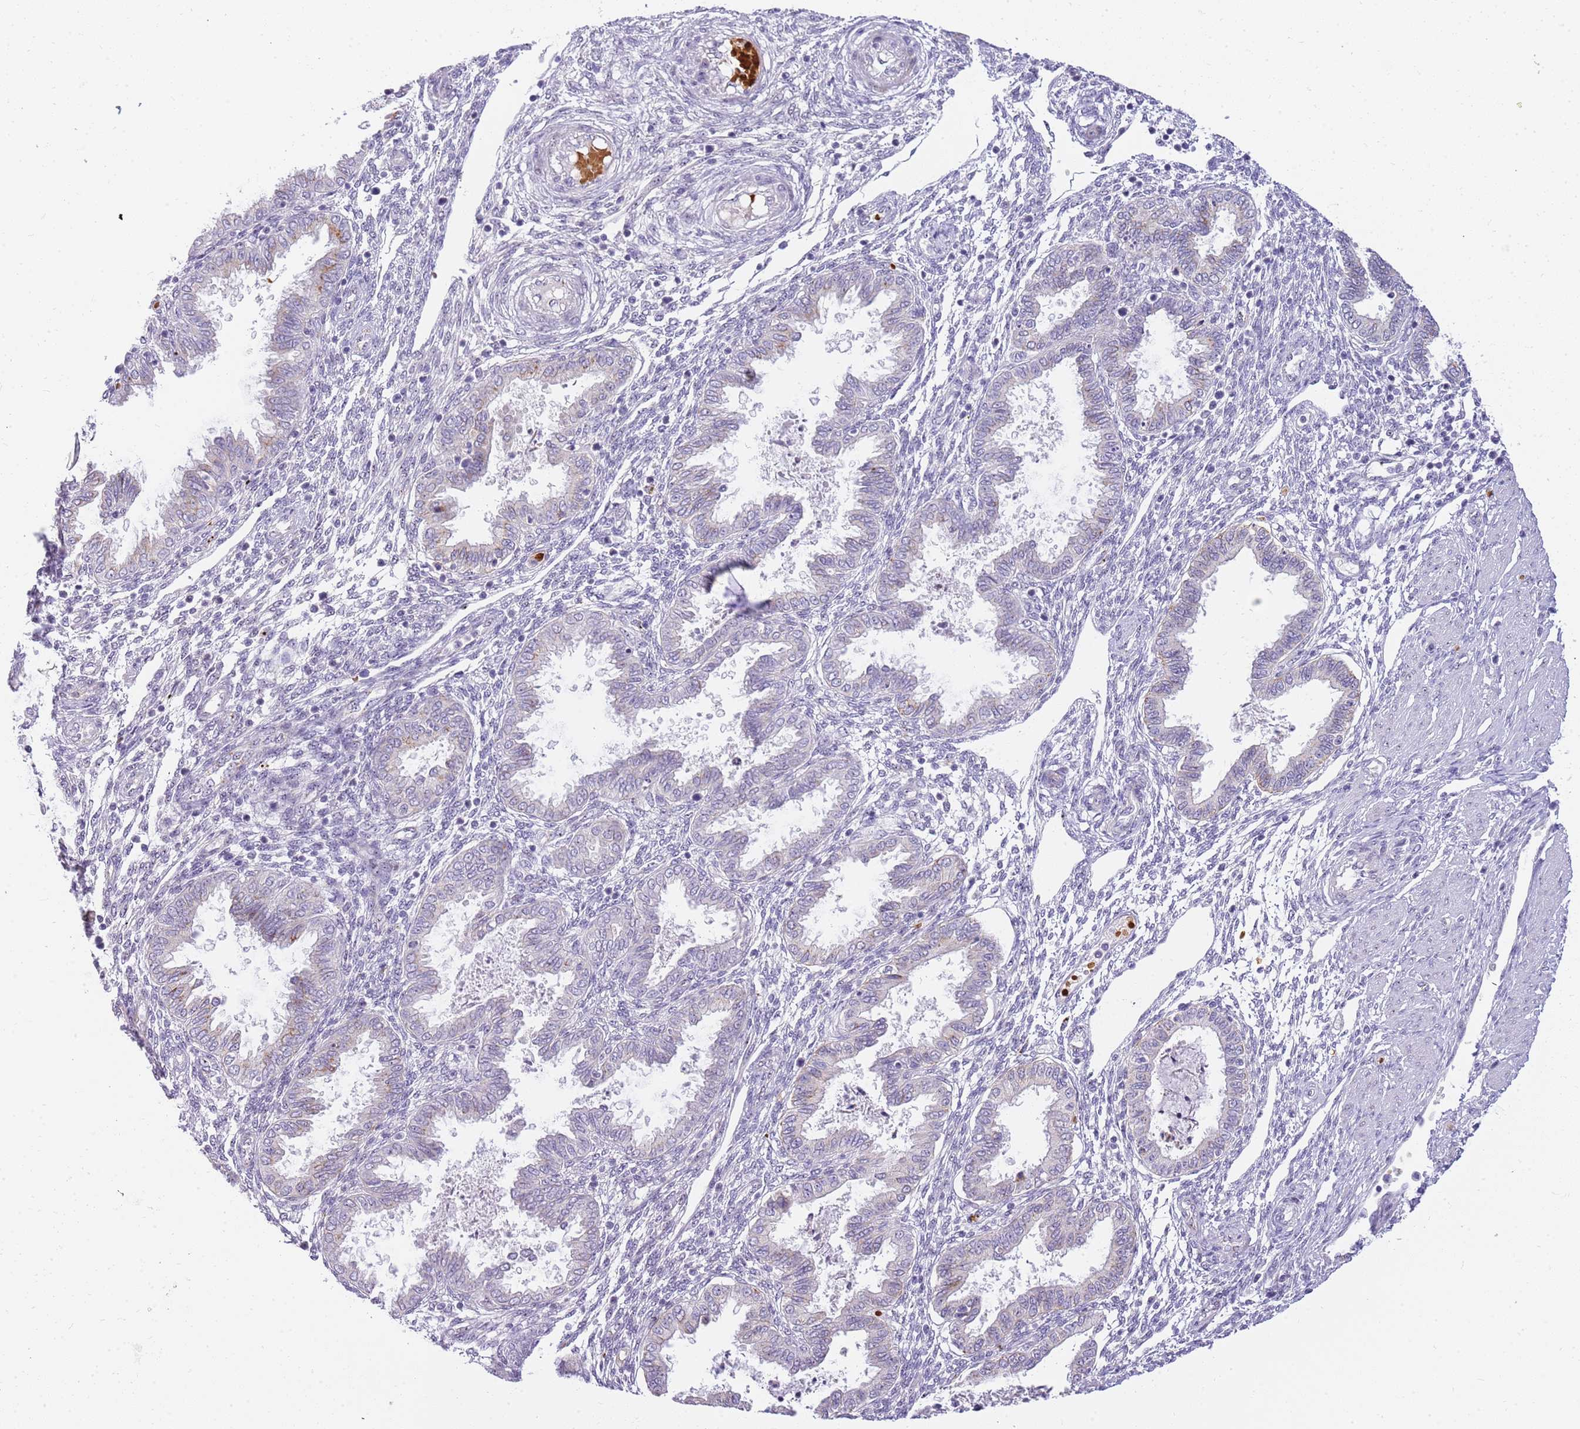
{"staining": {"intensity": "negative", "quantity": "none", "location": "none"}, "tissue": "endometrium", "cell_type": "Cells in endometrial stroma", "image_type": "normal", "snomed": [{"axis": "morphology", "description": "Normal tissue, NOS"}, {"axis": "topography", "description": "Endometrium"}], "caption": "Immunohistochemical staining of unremarkable endometrium shows no significant positivity in cells in endometrial stroma.", "gene": "DNAJA3", "patient": {"sex": "female", "age": 33}}